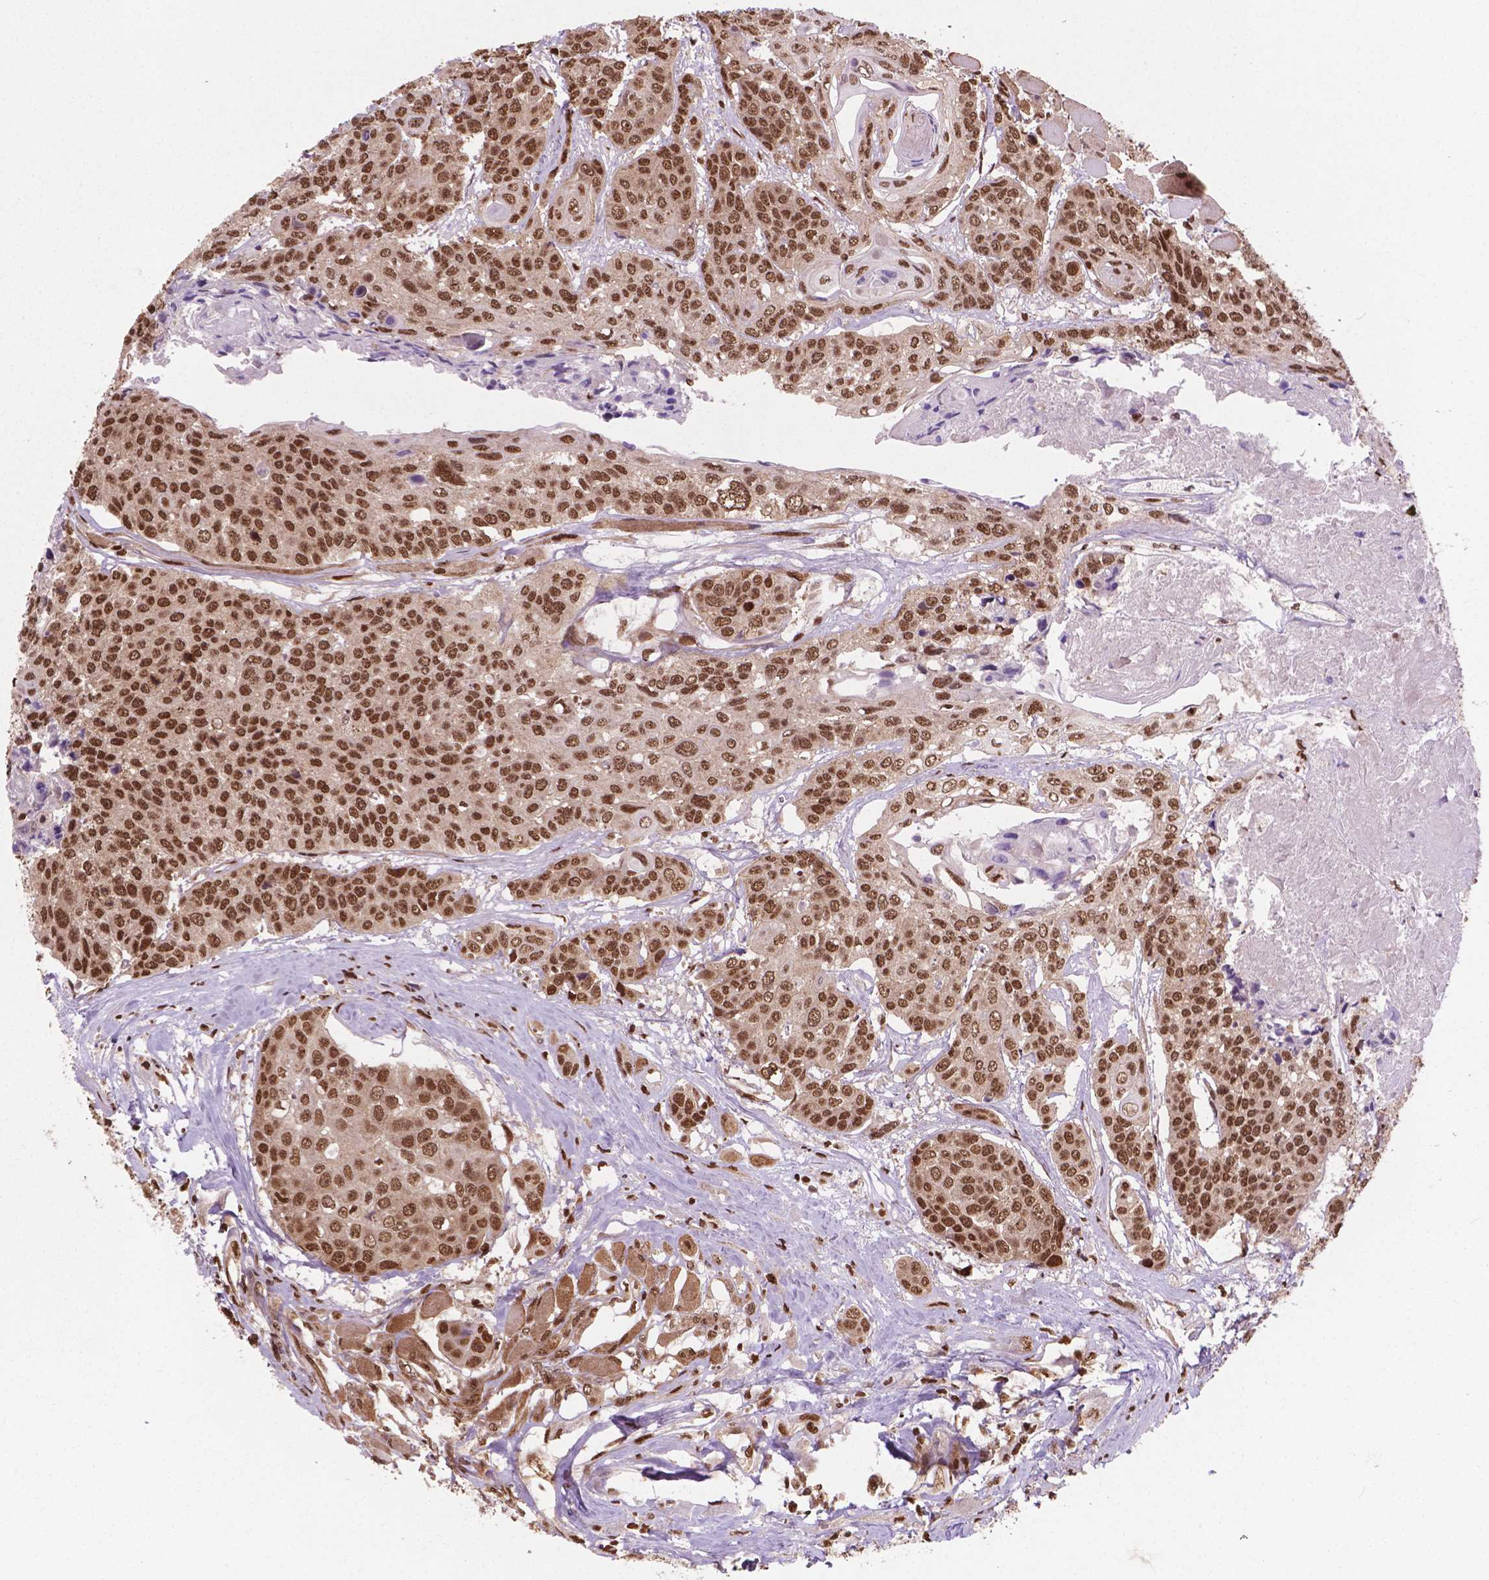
{"staining": {"intensity": "strong", "quantity": ">75%", "location": "nuclear"}, "tissue": "head and neck cancer", "cell_type": "Tumor cells", "image_type": "cancer", "snomed": [{"axis": "morphology", "description": "Squamous cell carcinoma, NOS"}, {"axis": "topography", "description": "Oral tissue"}, {"axis": "topography", "description": "Head-Neck"}], "caption": "Strong nuclear protein positivity is present in about >75% of tumor cells in head and neck cancer (squamous cell carcinoma).", "gene": "SIRT6", "patient": {"sex": "male", "age": 56}}